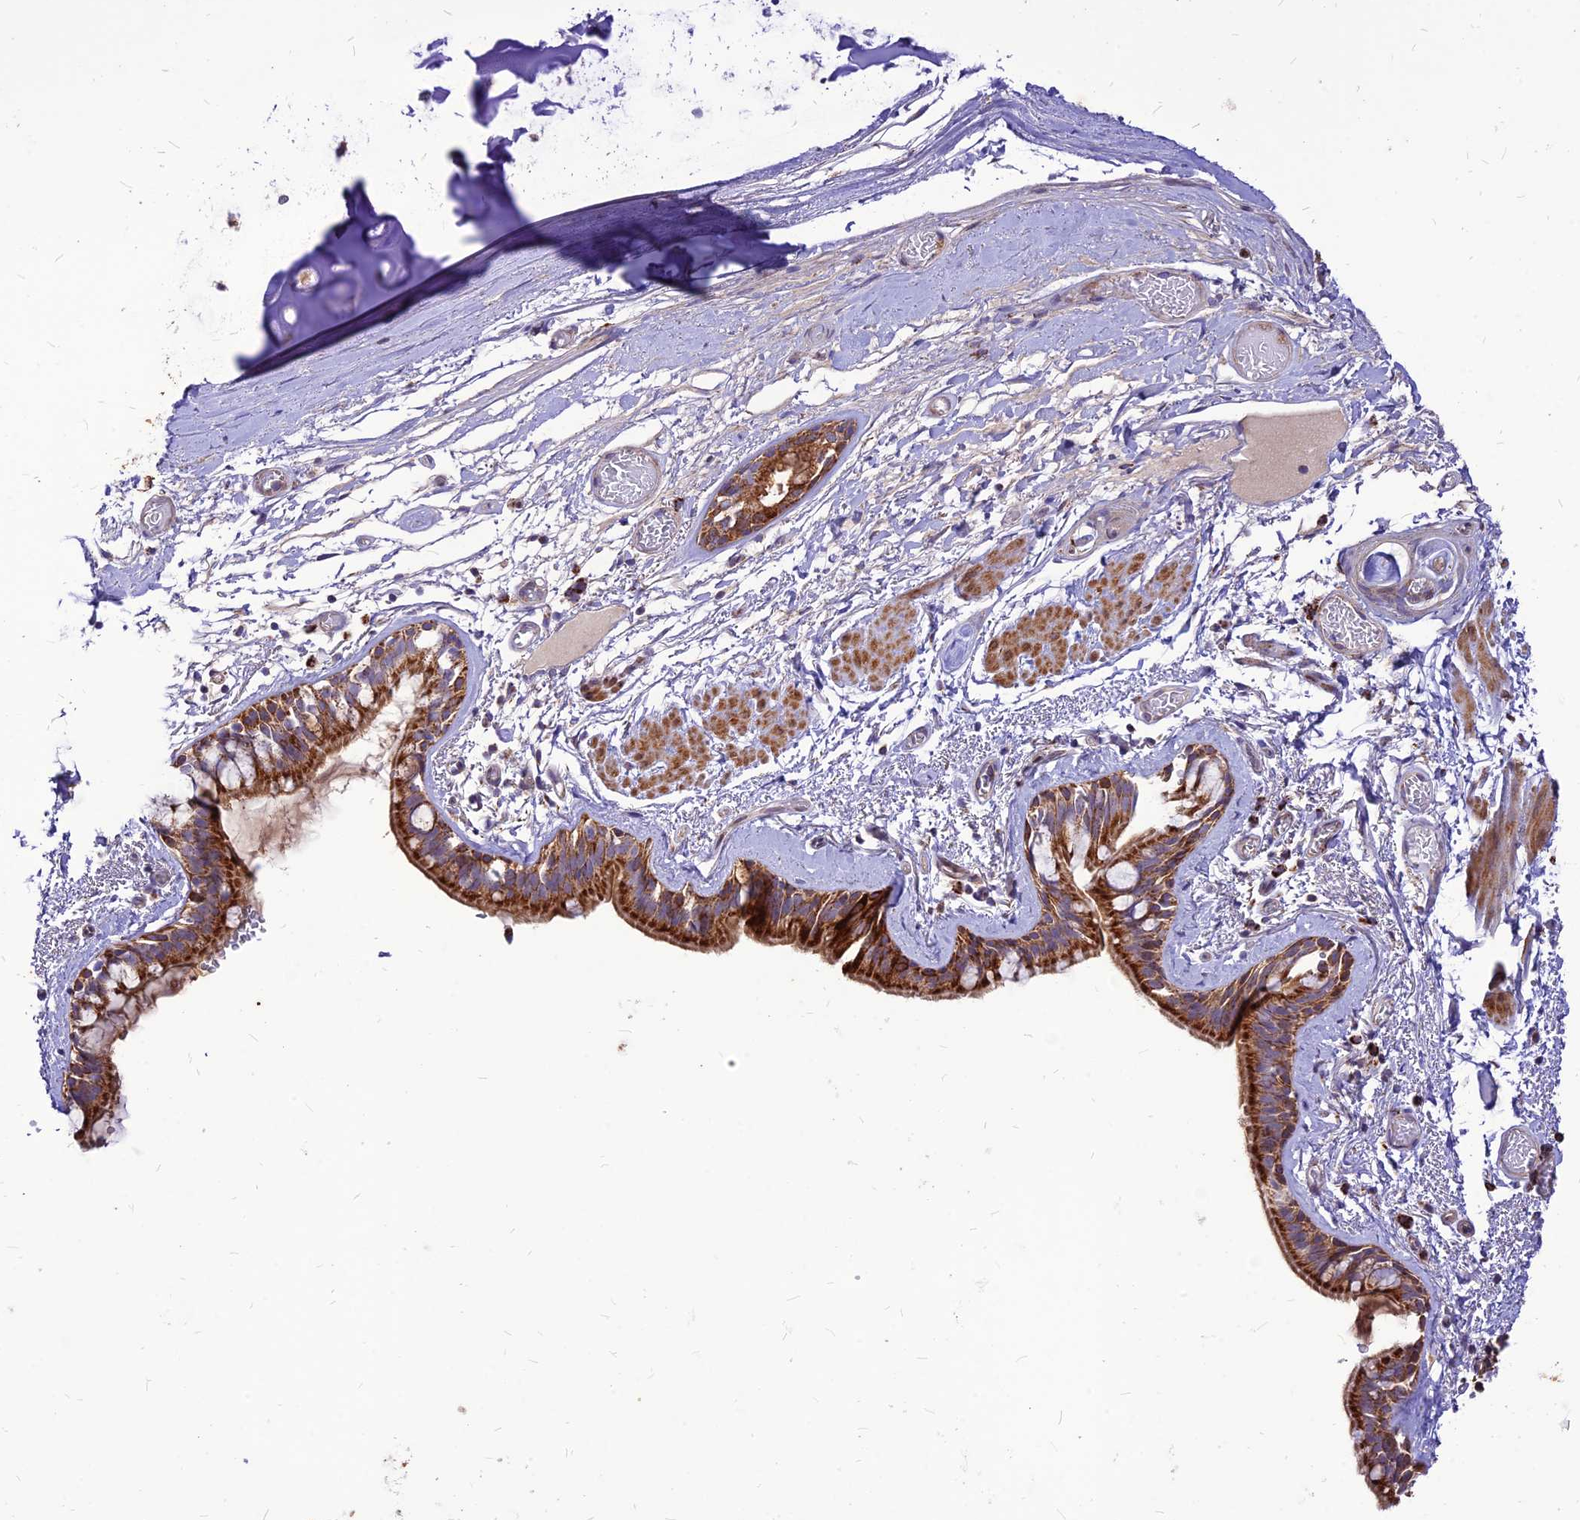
{"staining": {"intensity": "strong", "quantity": ">75%", "location": "cytoplasmic/membranous"}, "tissue": "bronchus", "cell_type": "Respiratory epithelial cells", "image_type": "normal", "snomed": [{"axis": "morphology", "description": "Normal tissue, NOS"}, {"axis": "topography", "description": "Cartilage tissue"}], "caption": "Immunohistochemical staining of normal bronchus exhibits high levels of strong cytoplasmic/membranous expression in approximately >75% of respiratory epithelial cells. The staining is performed using DAB brown chromogen to label protein expression. The nuclei are counter-stained blue using hematoxylin.", "gene": "ECI1", "patient": {"sex": "male", "age": 63}}